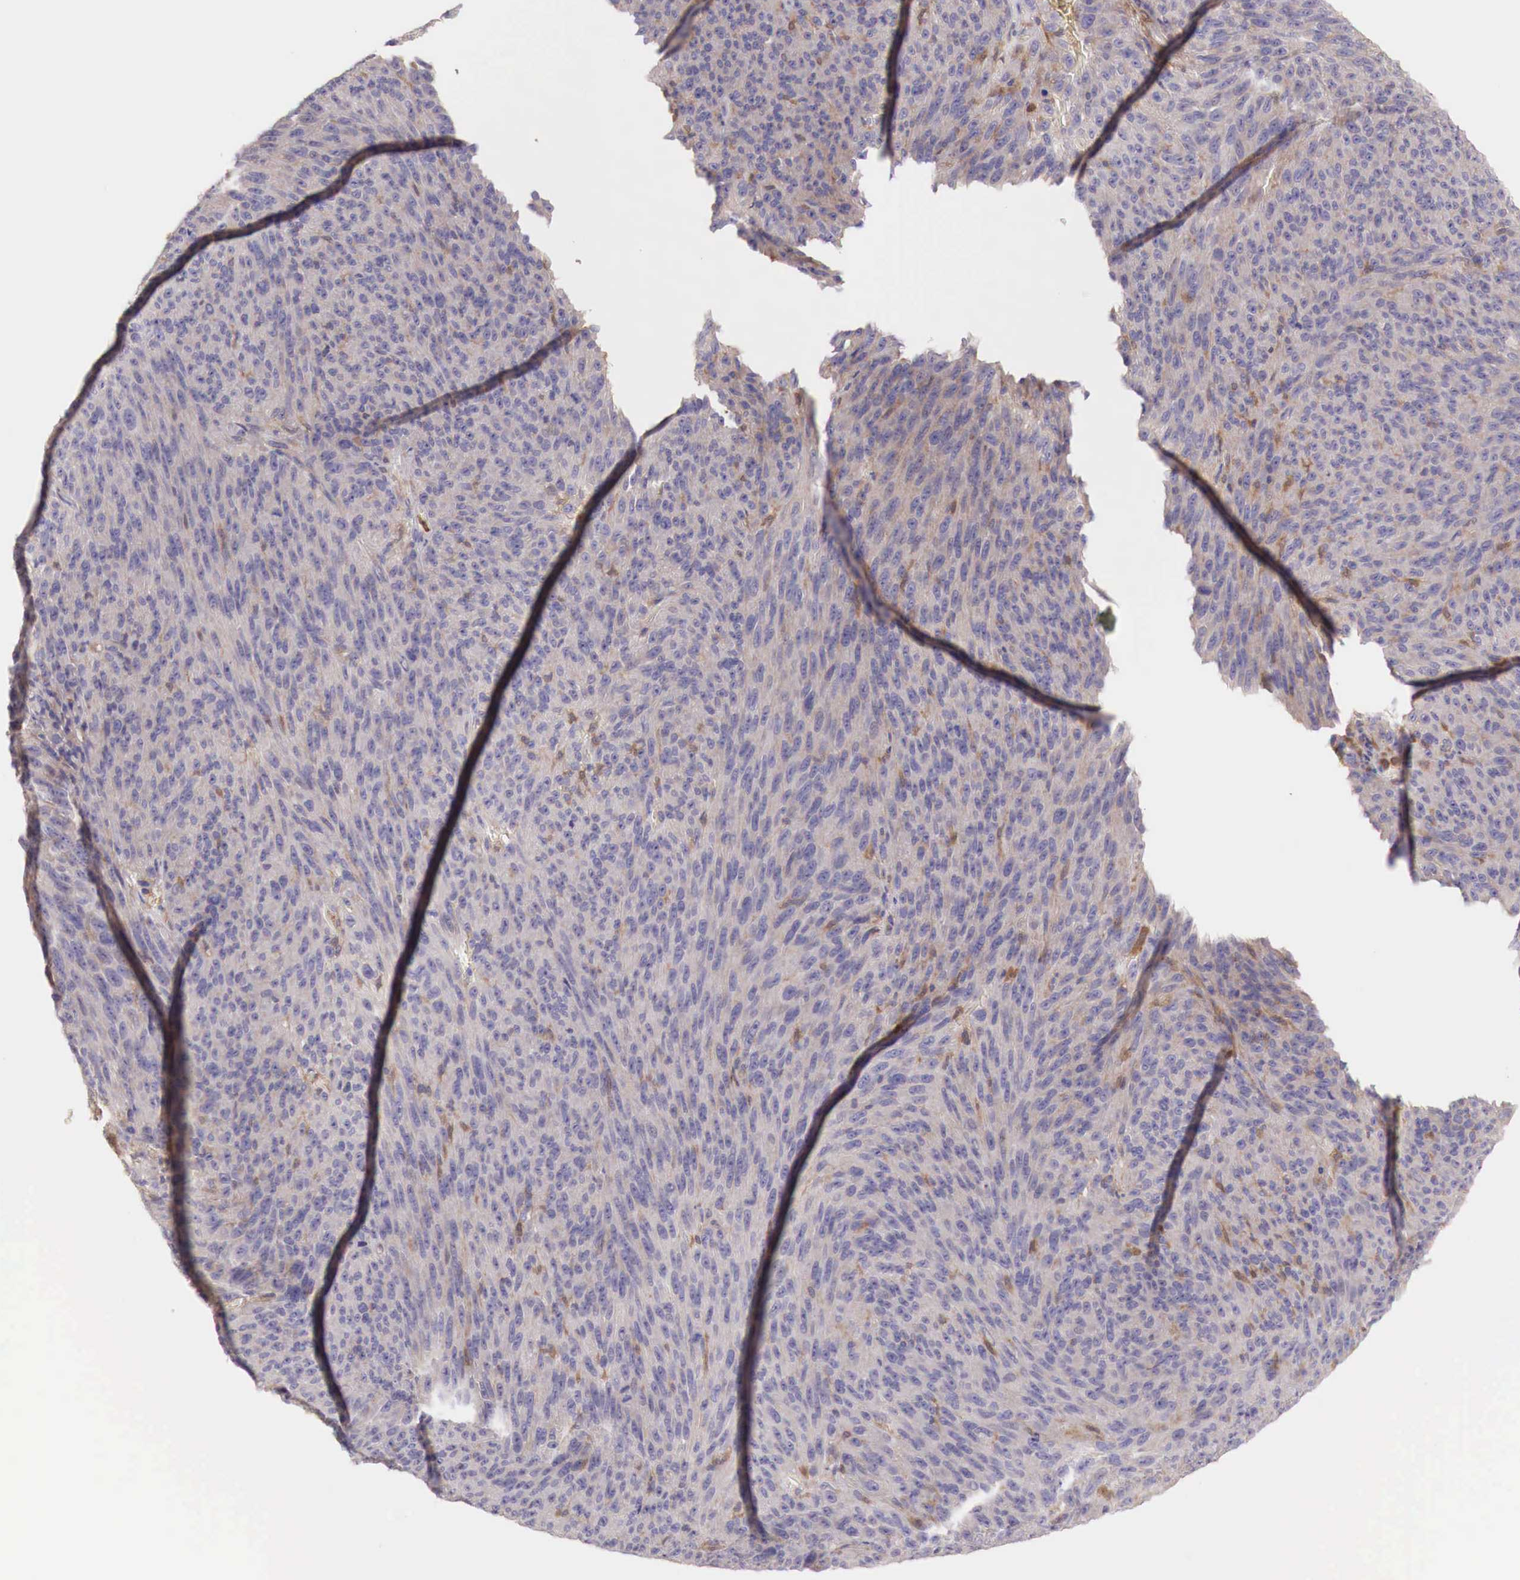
{"staining": {"intensity": "weak", "quantity": ">75%", "location": "cytoplasmic/membranous"}, "tissue": "melanoma", "cell_type": "Tumor cells", "image_type": "cancer", "snomed": [{"axis": "morphology", "description": "Malignant melanoma, NOS"}, {"axis": "topography", "description": "Skin"}], "caption": "Immunohistochemical staining of human malignant melanoma exhibits low levels of weak cytoplasmic/membranous positivity in approximately >75% of tumor cells.", "gene": "GAB2", "patient": {"sex": "male", "age": 76}}